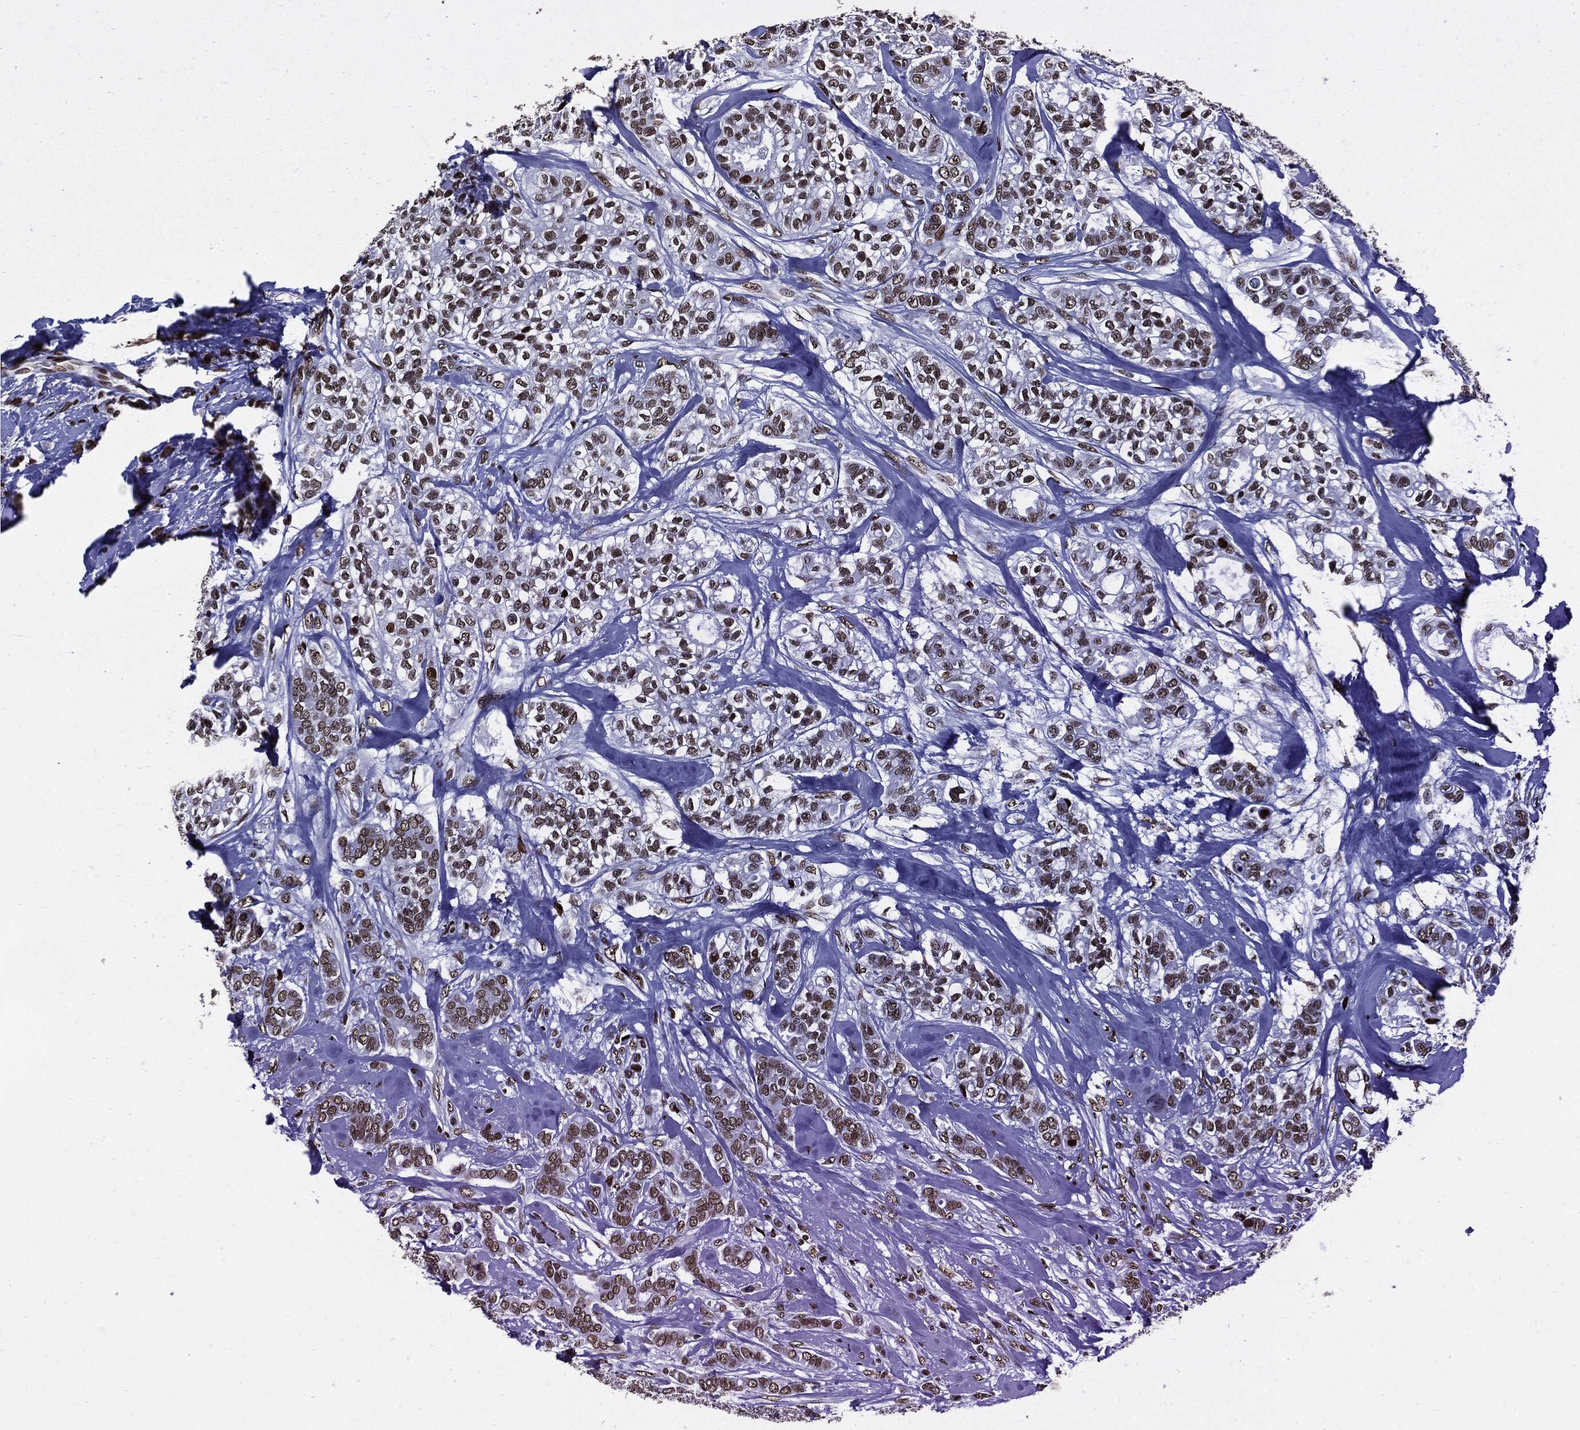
{"staining": {"intensity": "moderate", "quantity": ">75%", "location": "nuclear"}, "tissue": "breast cancer", "cell_type": "Tumor cells", "image_type": "cancer", "snomed": [{"axis": "morphology", "description": "Duct carcinoma"}, {"axis": "topography", "description": "Breast"}], "caption": "Immunohistochemical staining of intraductal carcinoma (breast) demonstrates moderate nuclear protein staining in approximately >75% of tumor cells.", "gene": "ZFP91", "patient": {"sex": "female", "age": 71}}